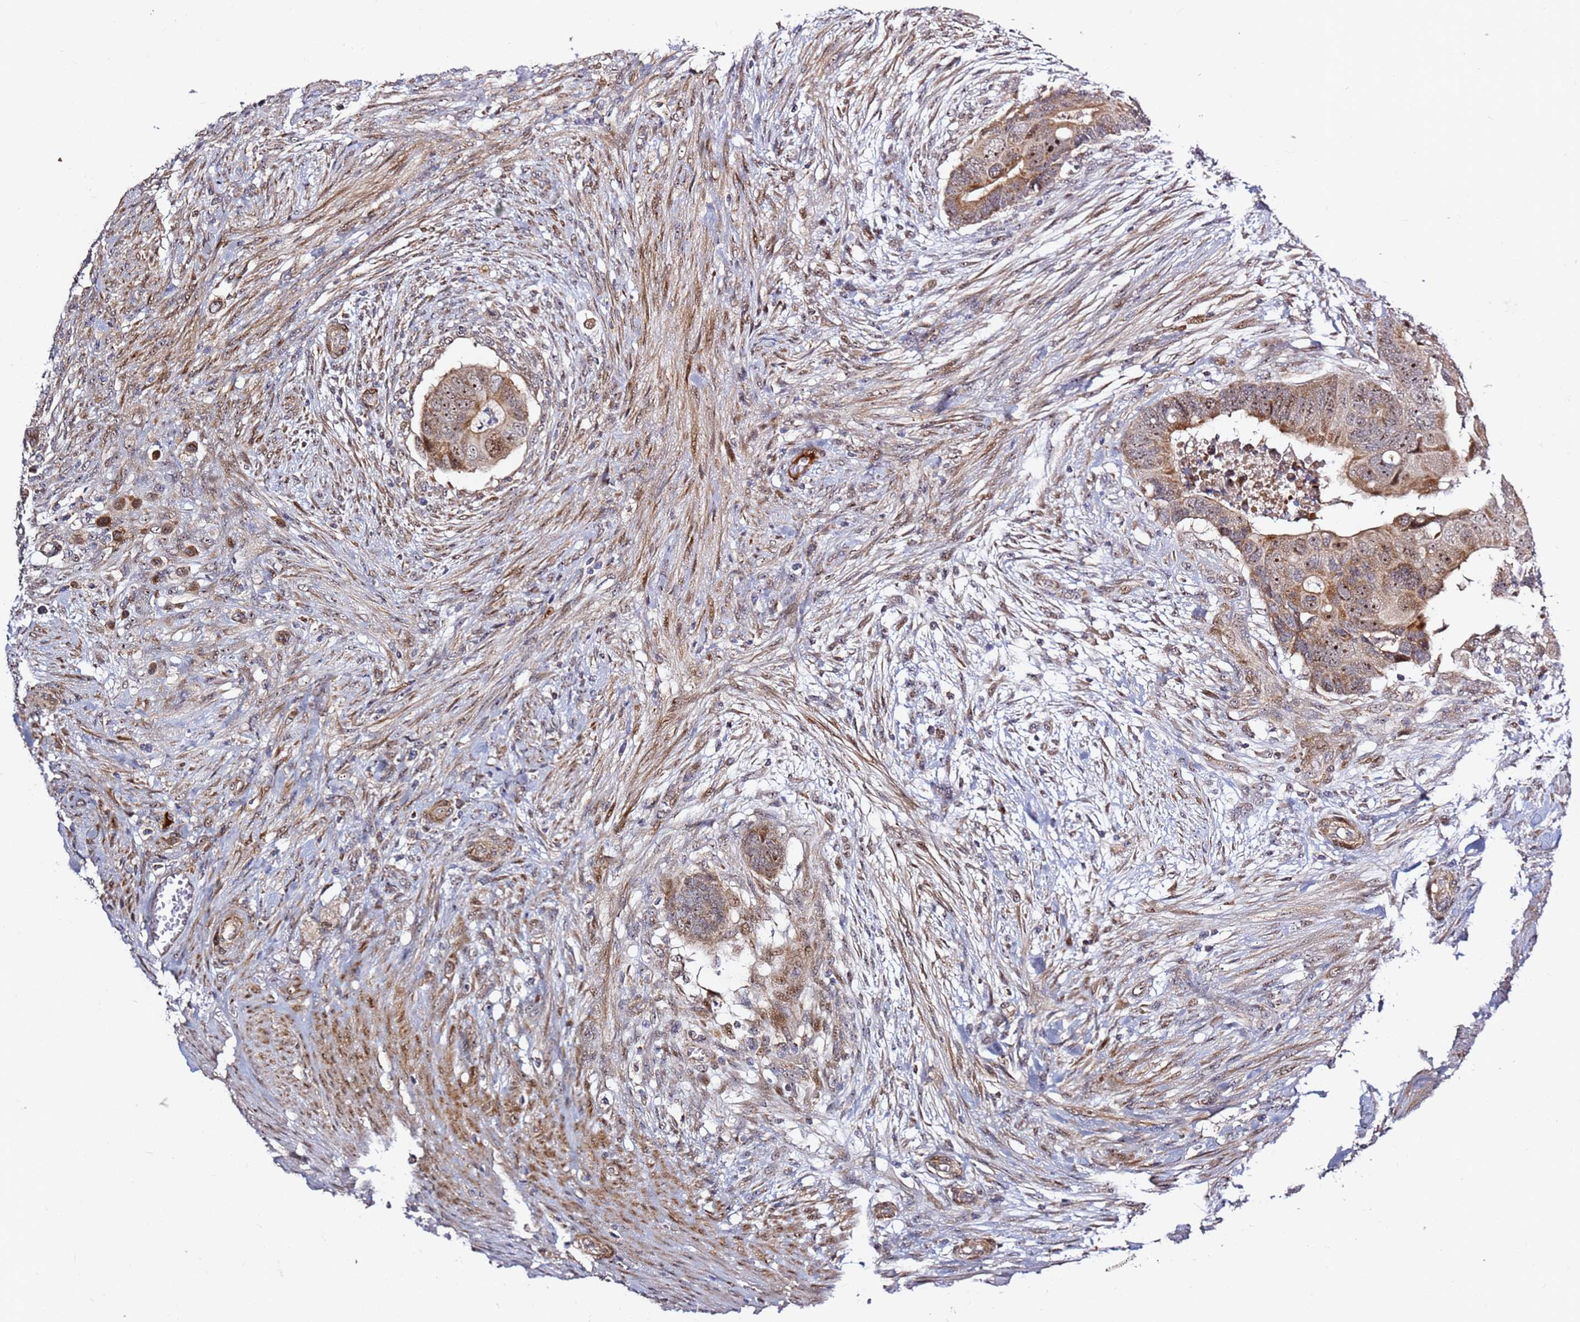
{"staining": {"intensity": "moderate", "quantity": ">75%", "location": "cytoplasmic/membranous,nuclear"}, "tissue": "colorectal cancer", "cell_type": "Tumor cells", "image_type": "cancer", "snomed": [{"axis": "morphology", "description": "Adenocarcinoma, NOS"}, {"axis": "topography", "description": "Rectum"}], "caption": "Protein staining demonstrates moderate cytoplasmic/membranous and nuclear positivity in approximately >75% of tumor cells in colorectal cancer (adenocarcinoma).", "gene": "KIF25", "patient": {"sex": "female", "age": 78}}